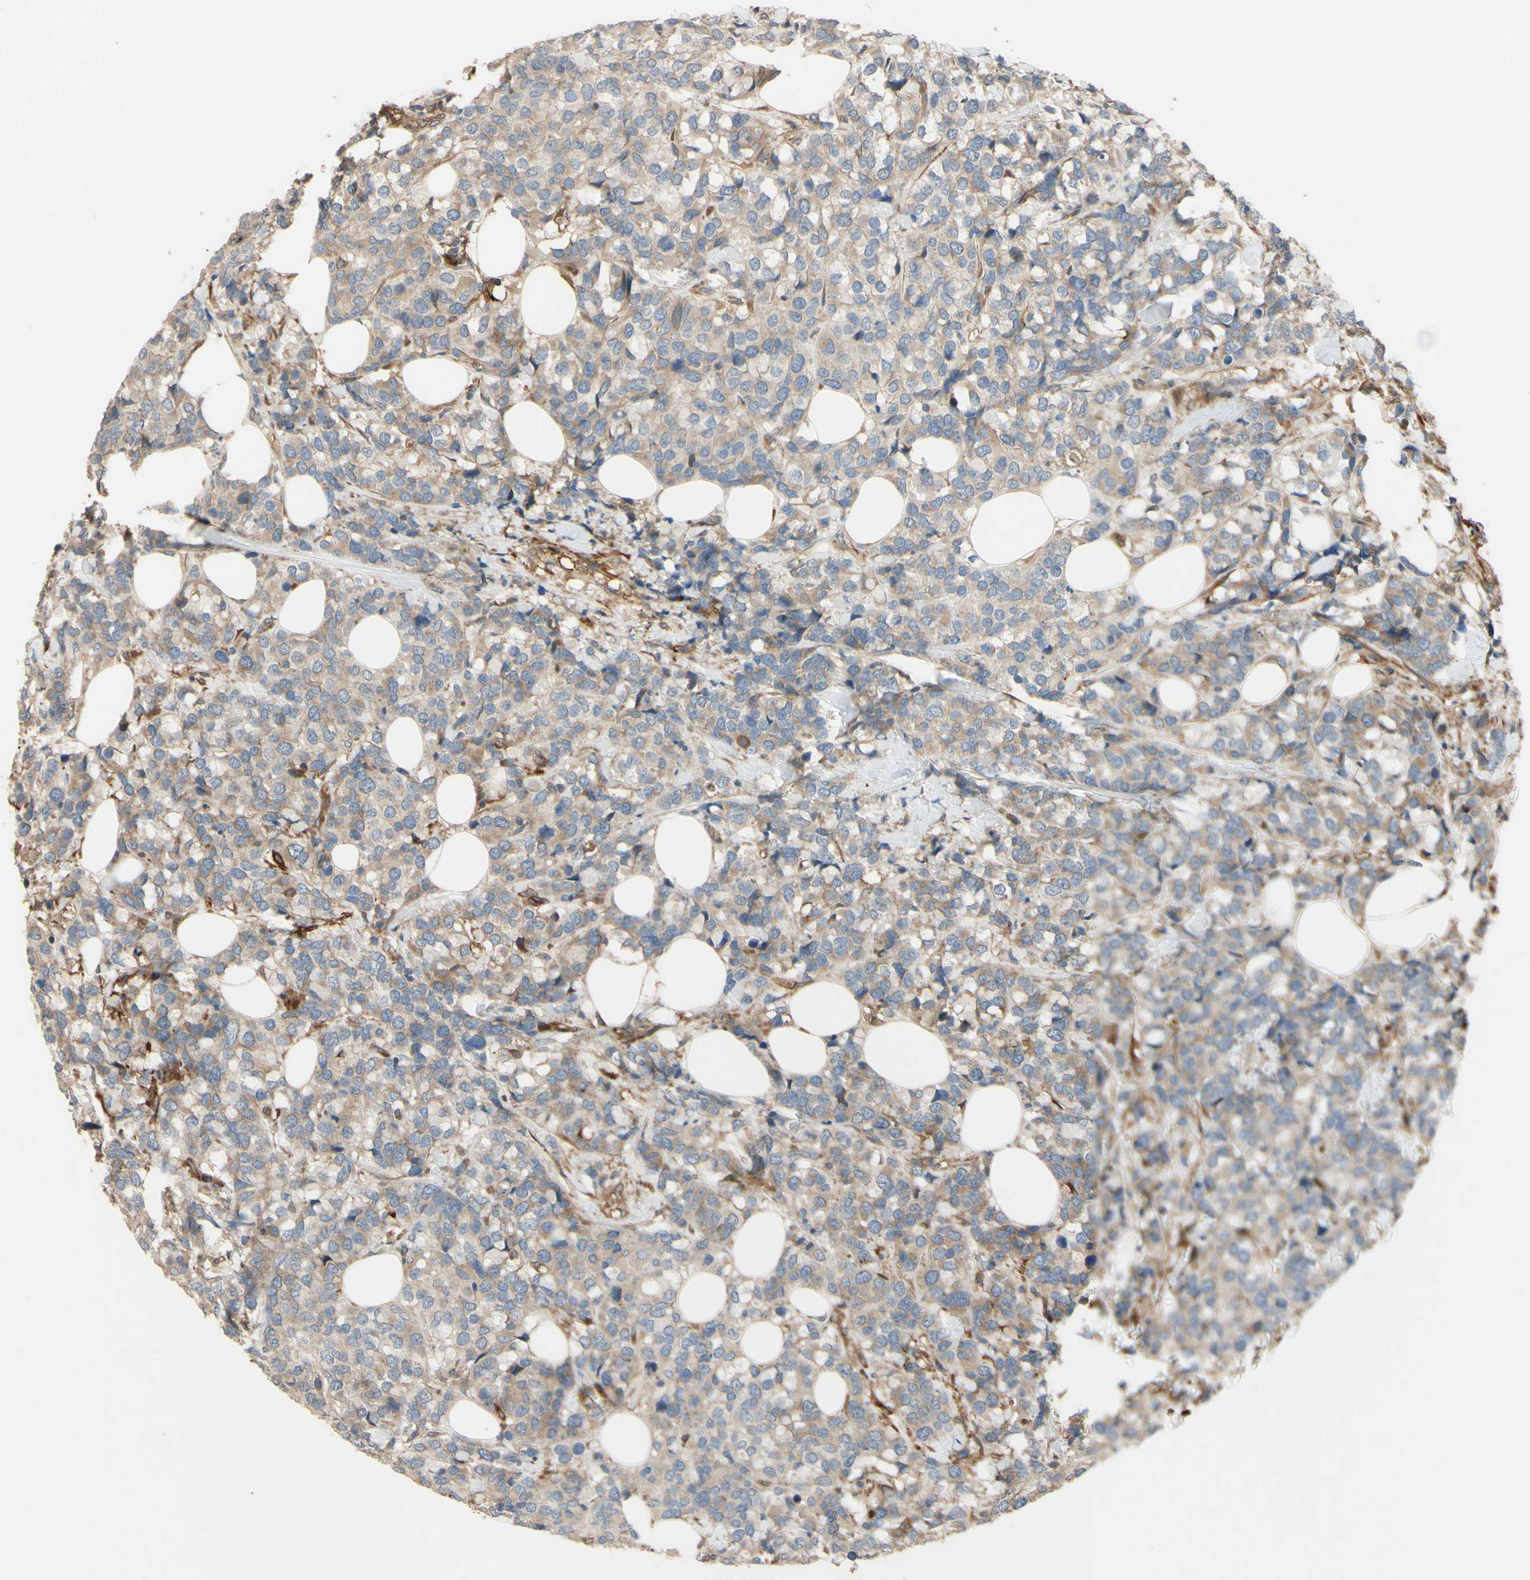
{"staining": {"intensity": "weak", "quantity": ">75%", "location": "cytoplasmic/membranous"}, "tissue": "breast cancer", "cell_type": "Tumor cells", "image_type": "cancer", "snomed": [{"axis": "morphology", "description": "Lobular carcinoma"}, {"axis": "topography", "description": "Breast"}], "caption": "Protein expression analysis of breast lobular carcinoma reveals weak cytoplasmic/membranous positivity in about >75% of tumor cells.", "gene": "SPTLC1", "patient": {"sex": "female", "age": 59}}